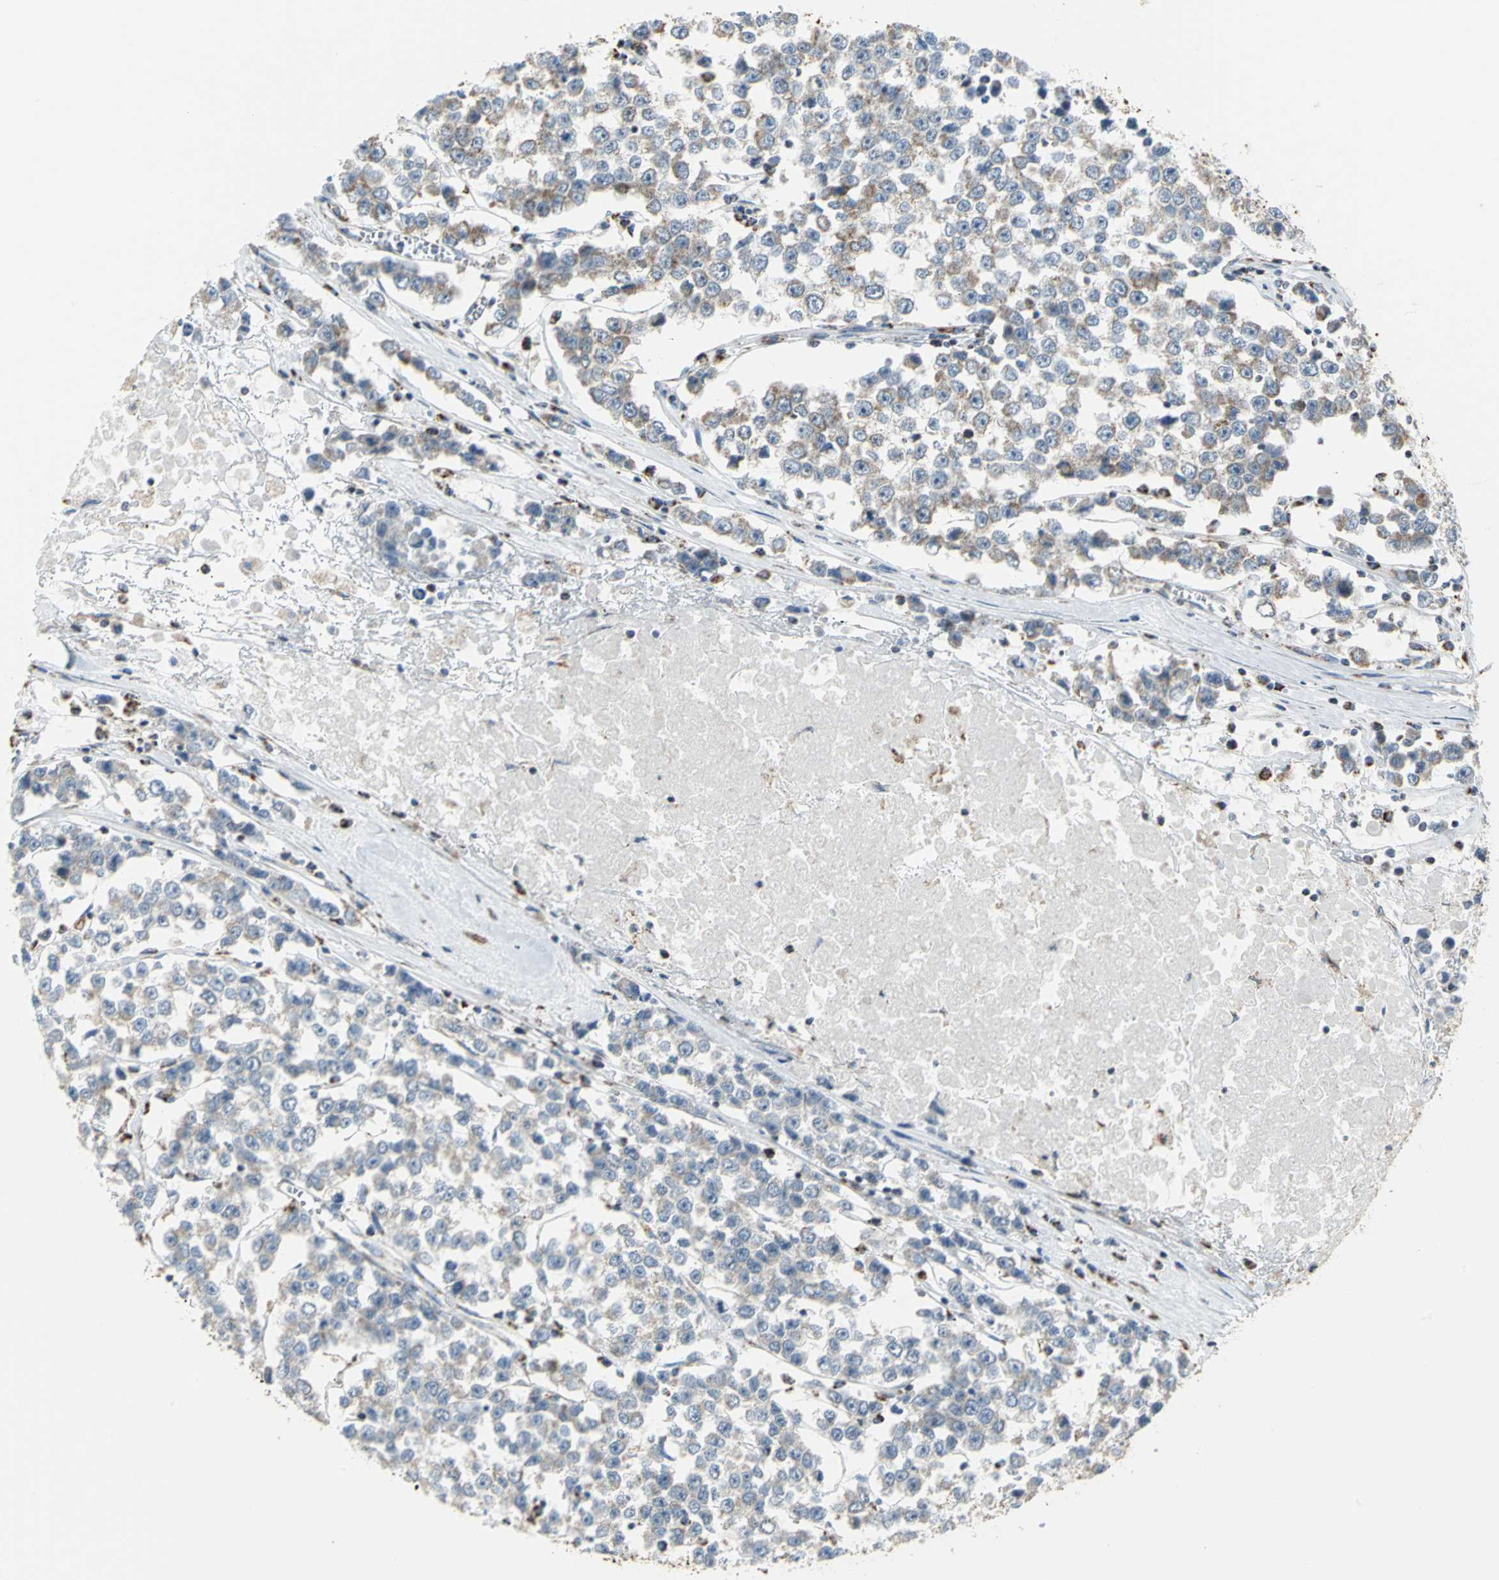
{"staining": {"intensity": "weak", "quantity": "25%-75%", "location": "cytoplasmic/membranous"}, "tissue": "testis cancer", "cell_type": "Tumor cells", "image_type": "cancer", "snomed": [{"axis": "morphology", "description": "Seminoma, NOS"}, {"axis": "morphology", "description": "Carcinoma, Embryonal, NOS"}, {"axis": "topography", "description": "Testis"}], "caption": "This is an image of immunohistochemistry staining of testis cancer, which shows weak expression in the cytoplasmic/membranous of tumor cells.", "gene": "NTRK1", "patient": {"sex": "male", "age": 52}}